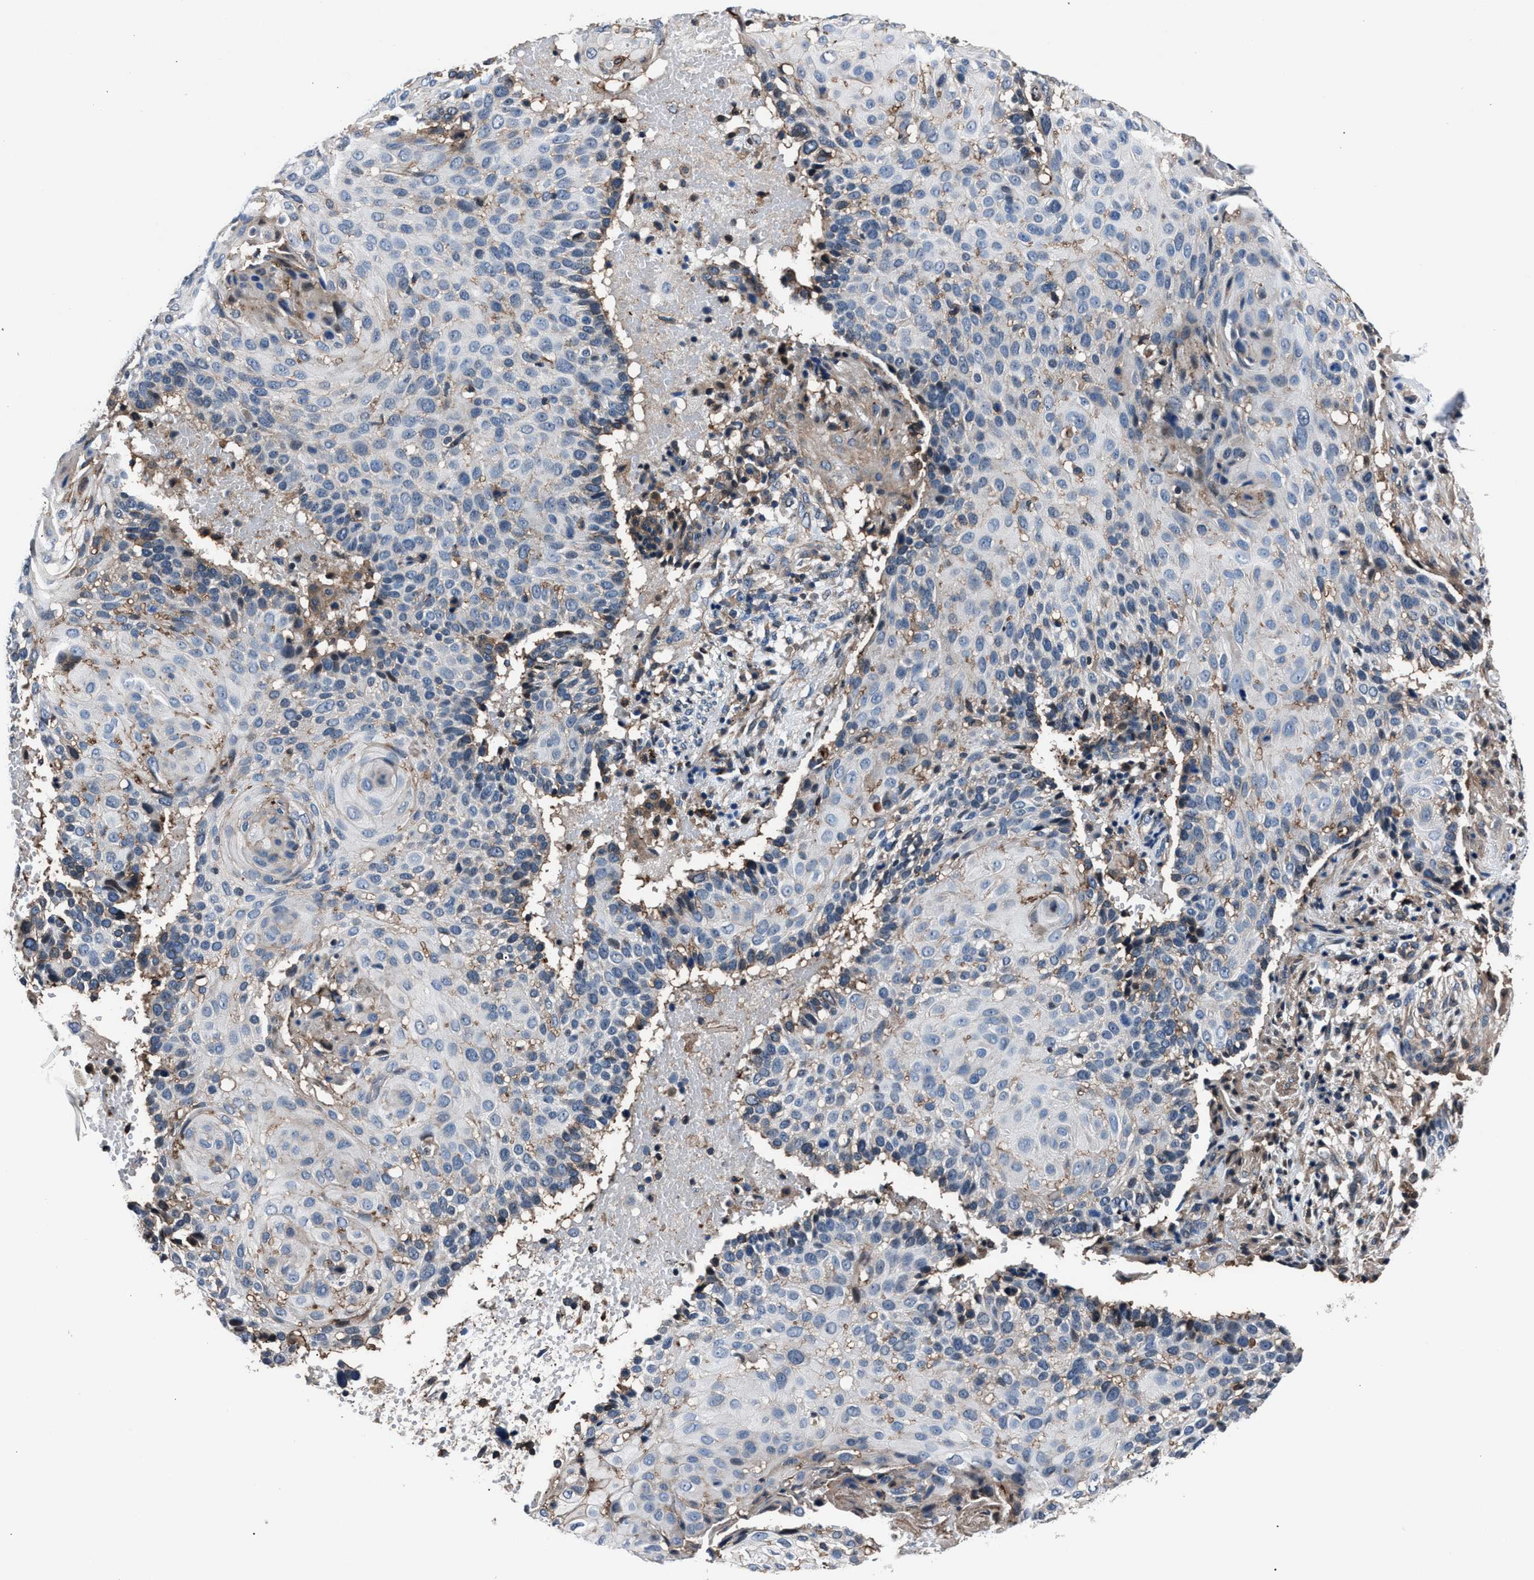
{"staining": {"intensity": "negative", "quantity": "none", "location": "none"}, "tissue": "cervical cancer", "cell_type": "Tumor cells", "image_type": "cancer", "snomed": [{"axis": "morphology", "description": "Squamous cell carcinoma, NOS"}, {"axis": "topography", "description": "Cervix"}], "caption": "Photomicrograph shows no protein staining in tumor cells of cervical cancer (squamous cell carcinoma) tissue.", "gene": "MFSD11", "patient": {"sex": "female", "age": 74}}